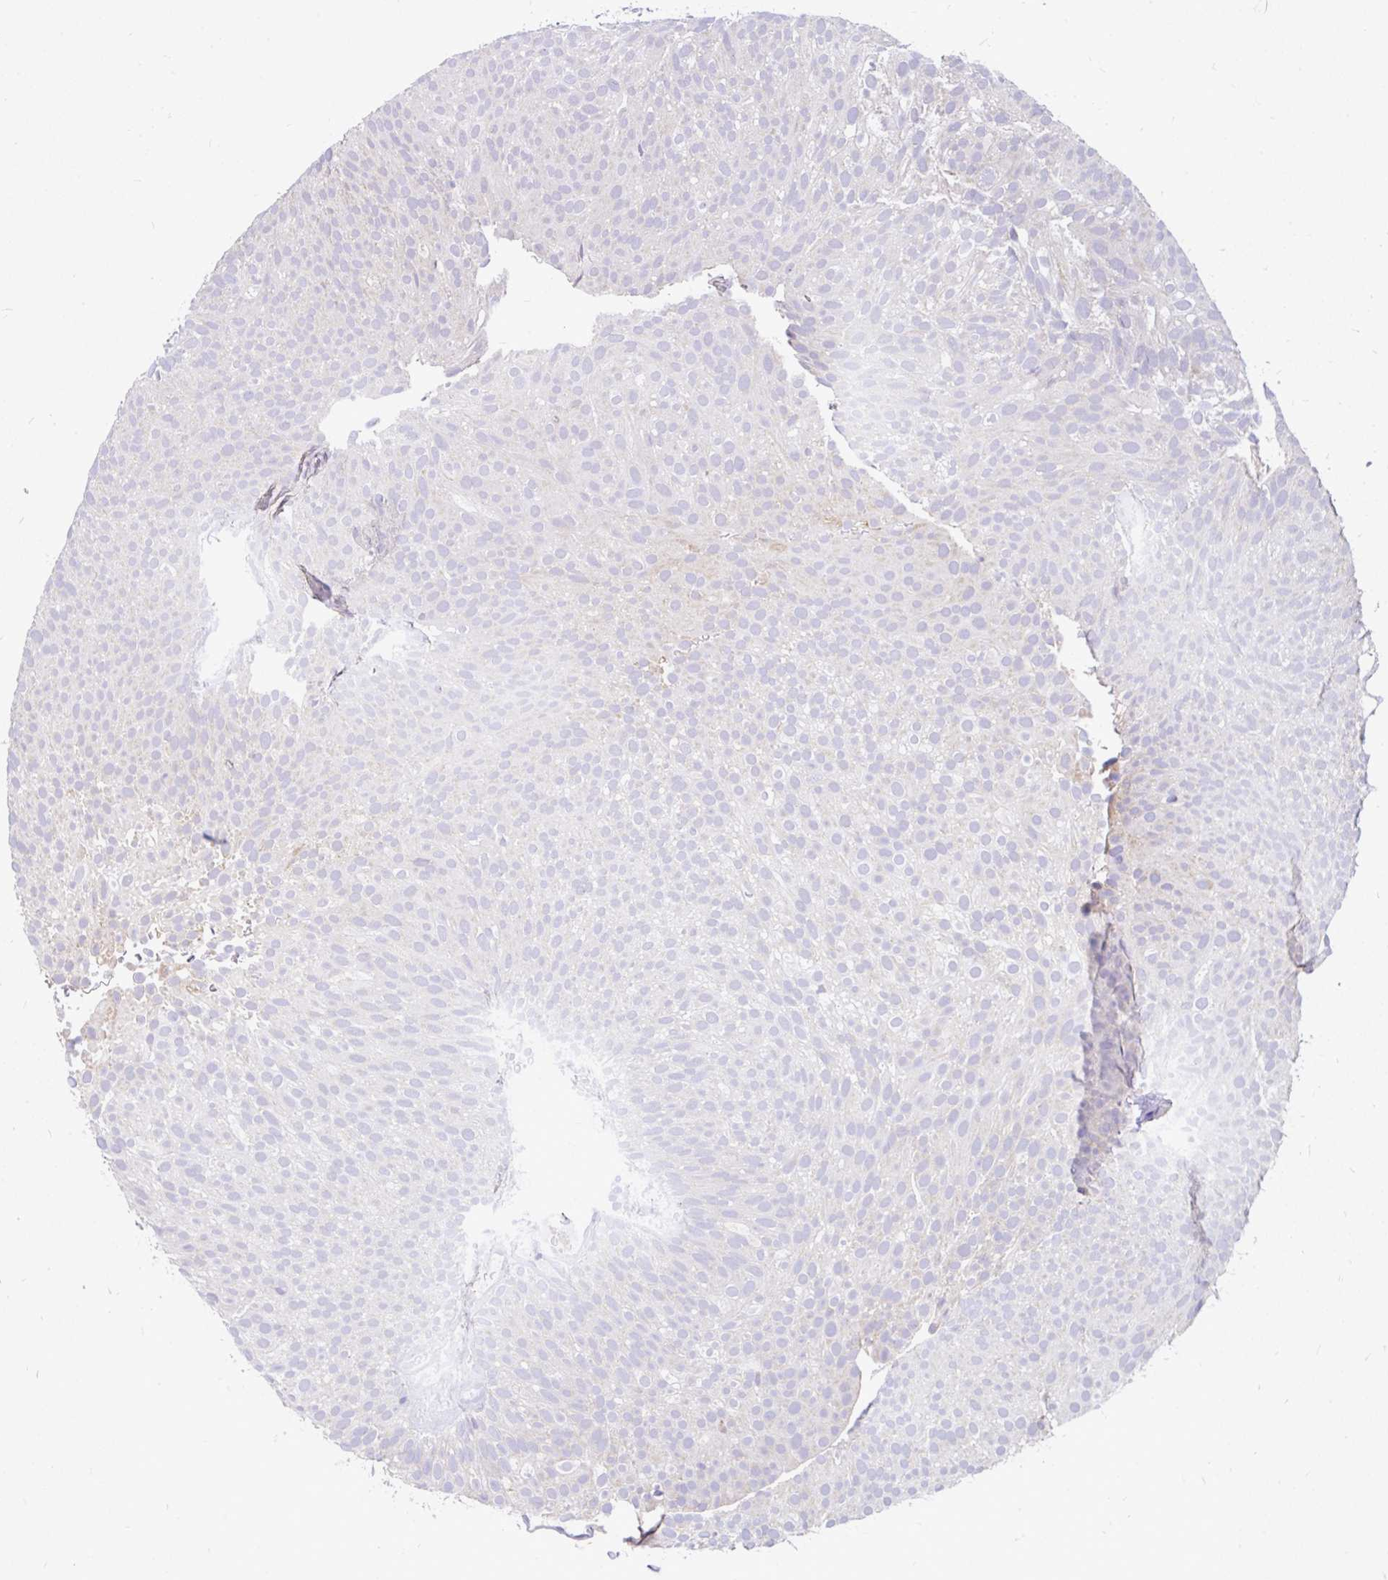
{"staining": {"intensity": "negative", "quantity": "none", "location": "none"}, "tissue": "urothelial cancer", "cell_type": "Tumor cells", "image_type": "cancer", "snomed": [{"axis": "morphology", "description": "Urothelial carcinoma, Low grade"}, {"axis": "topography", "description": "Urinary bladder"}], "caption": "Immunohistochemical staining of urothelial cancer exhibits no significant expression in tumor cells.", "gene": "INTS5", "patient": {"sex": "male", "age": 78}}